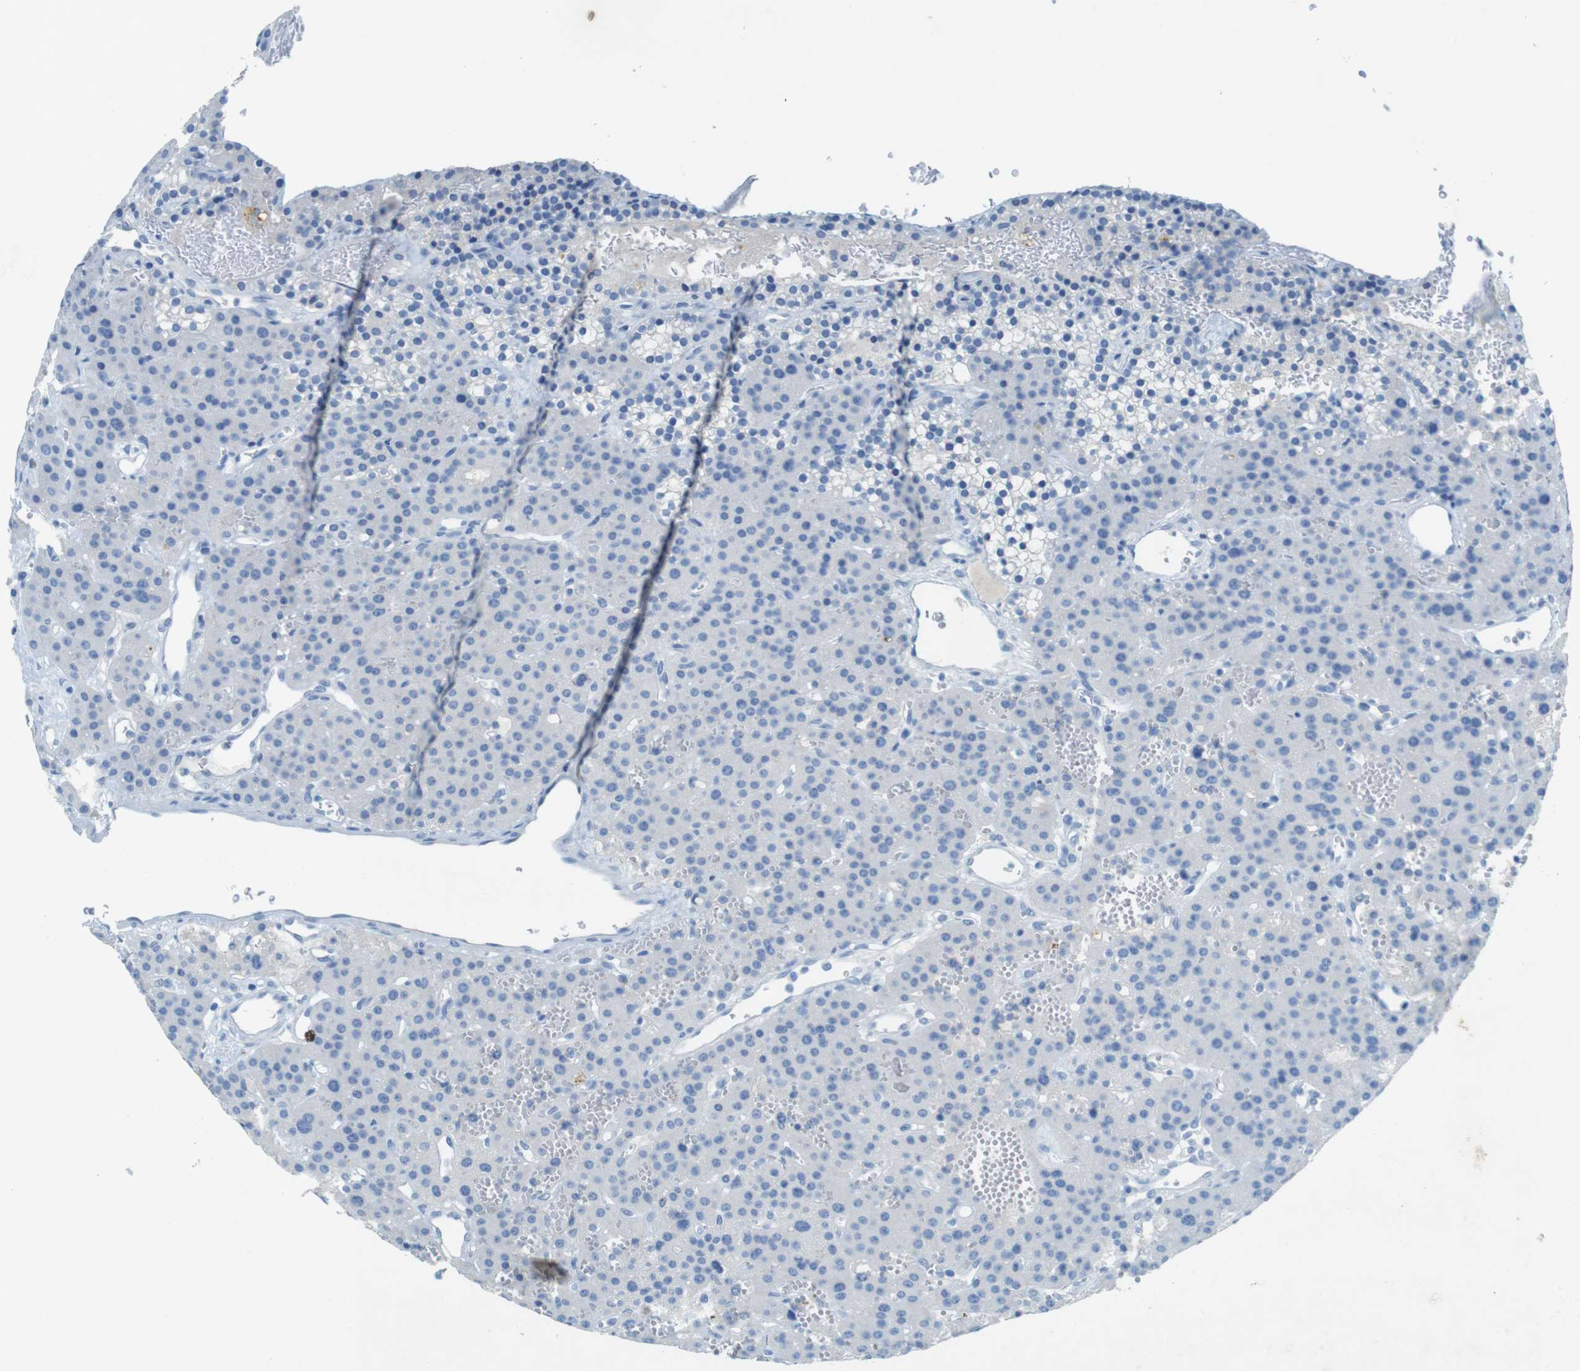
{"staining": {"intensity": "negative", "quantity": "none", "location": "none"}, "tissue": "parathyroid gland", "cell_type": "Glandular cells", "image_type": "normal", "snomed": [{"axis": "morphology", "description": "Normal tissue, NOS"}, {"axis": "morphology", "description": "Adenoma, NOS"}, {"axis": "topography", "description": "Parathyroid gland"}], "caption": "This image is of unremarkable parathyroid gland stained with immunohistochemistry to label a protein in brown with the nuclei are counter-stained blue. There is no expression in glandular cells. Nuclei are stained in blue.", "gene": "CD320", "patient": {"sex": "female", "age": 81}}